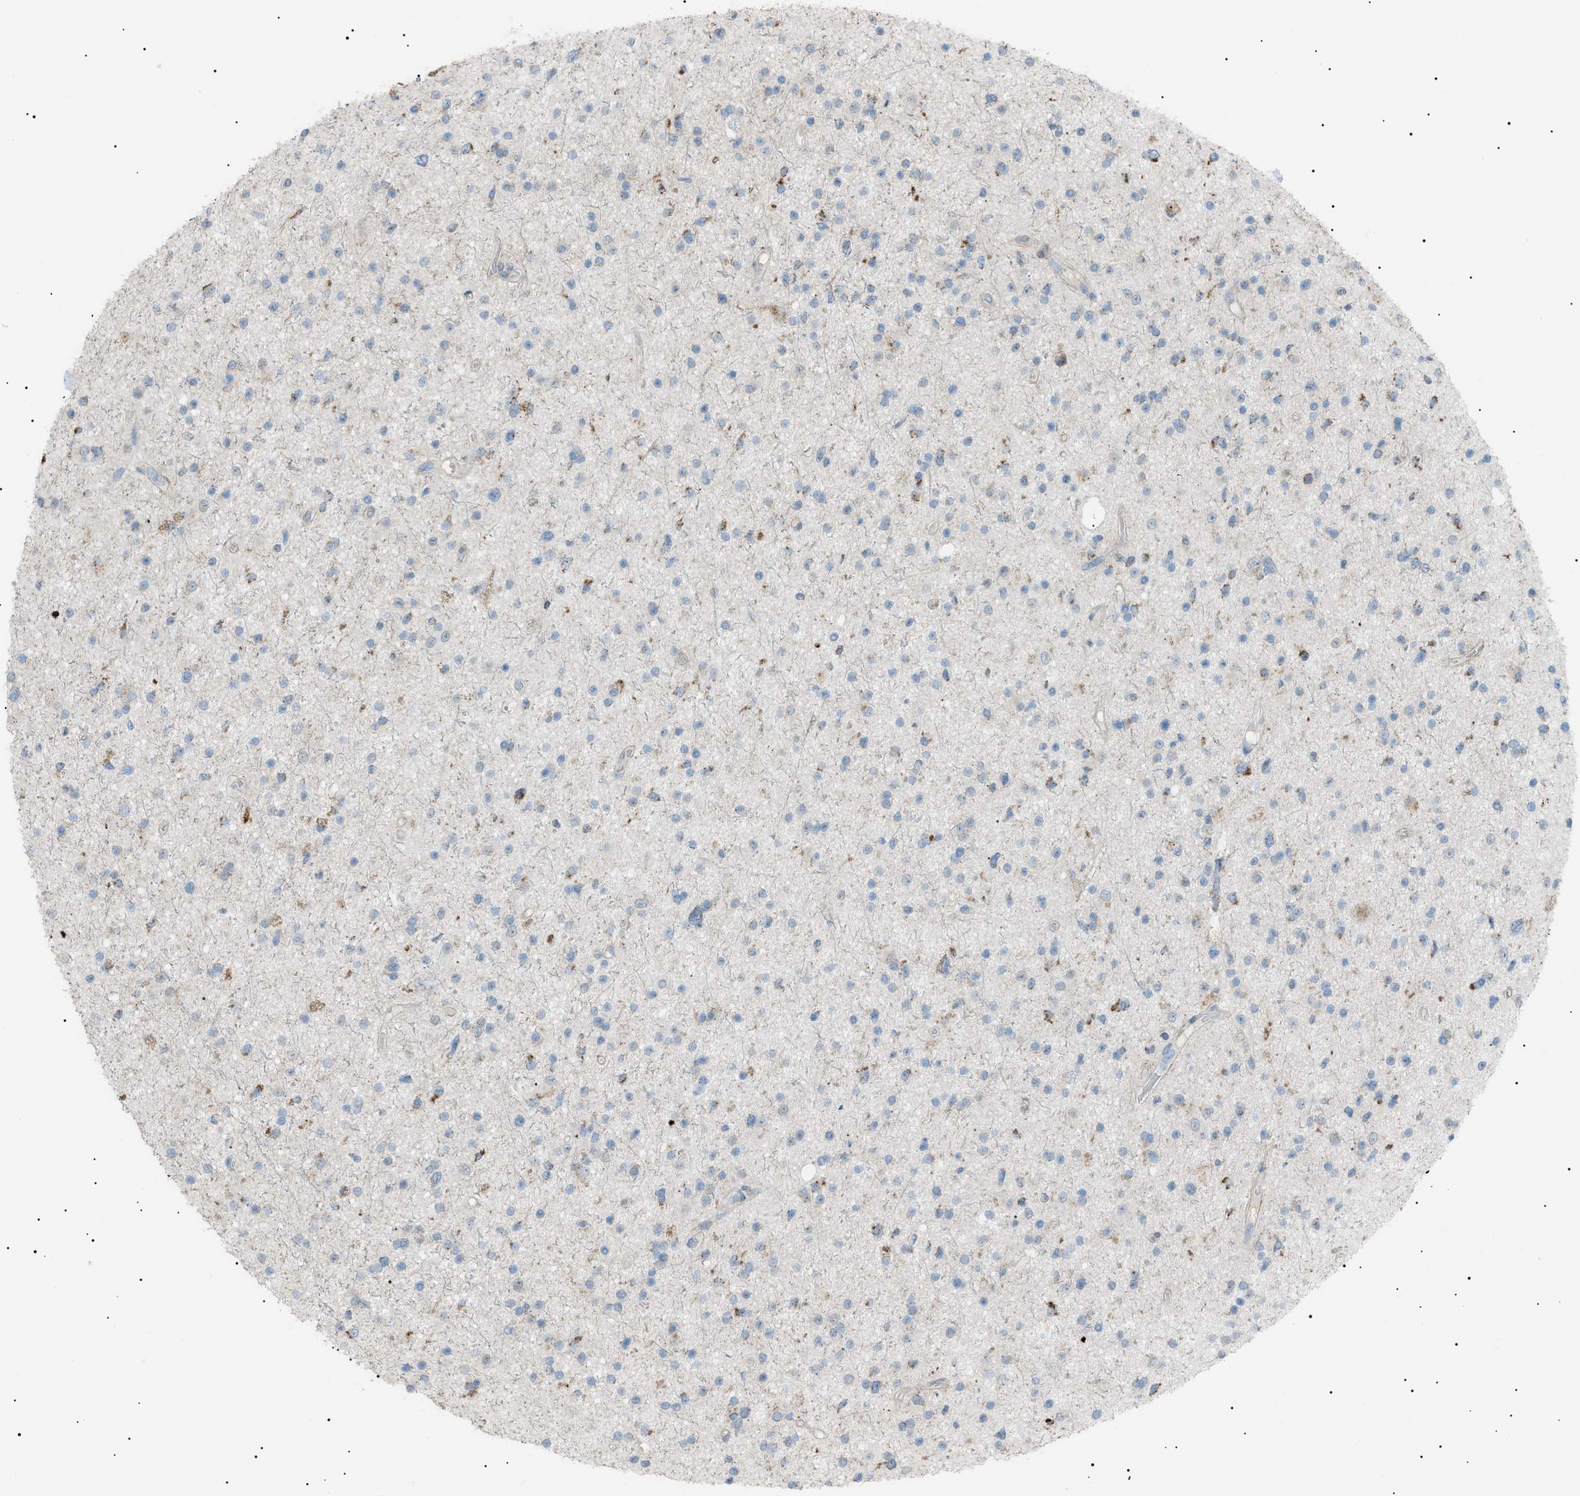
{"staining": {"intensity": "weak", "quantity": "<25%", "location": "cytoplasmic/membranous"}, "tissue": "glioma", "cell_type": "Tumor cells", "image_type": "cancer", "snomed": [{"axis": "morphology", "description": "Glioma, malignant, High grade"}, {"axis": "topography", "description": "Brain"}], "caption": "Immunohistochemistry (IHC) of glioma displays no staining in tumor cells. Nuclei are stained in blue.", "gene": "ZNF516", "patient": {"sex": "male", "age": 33}}